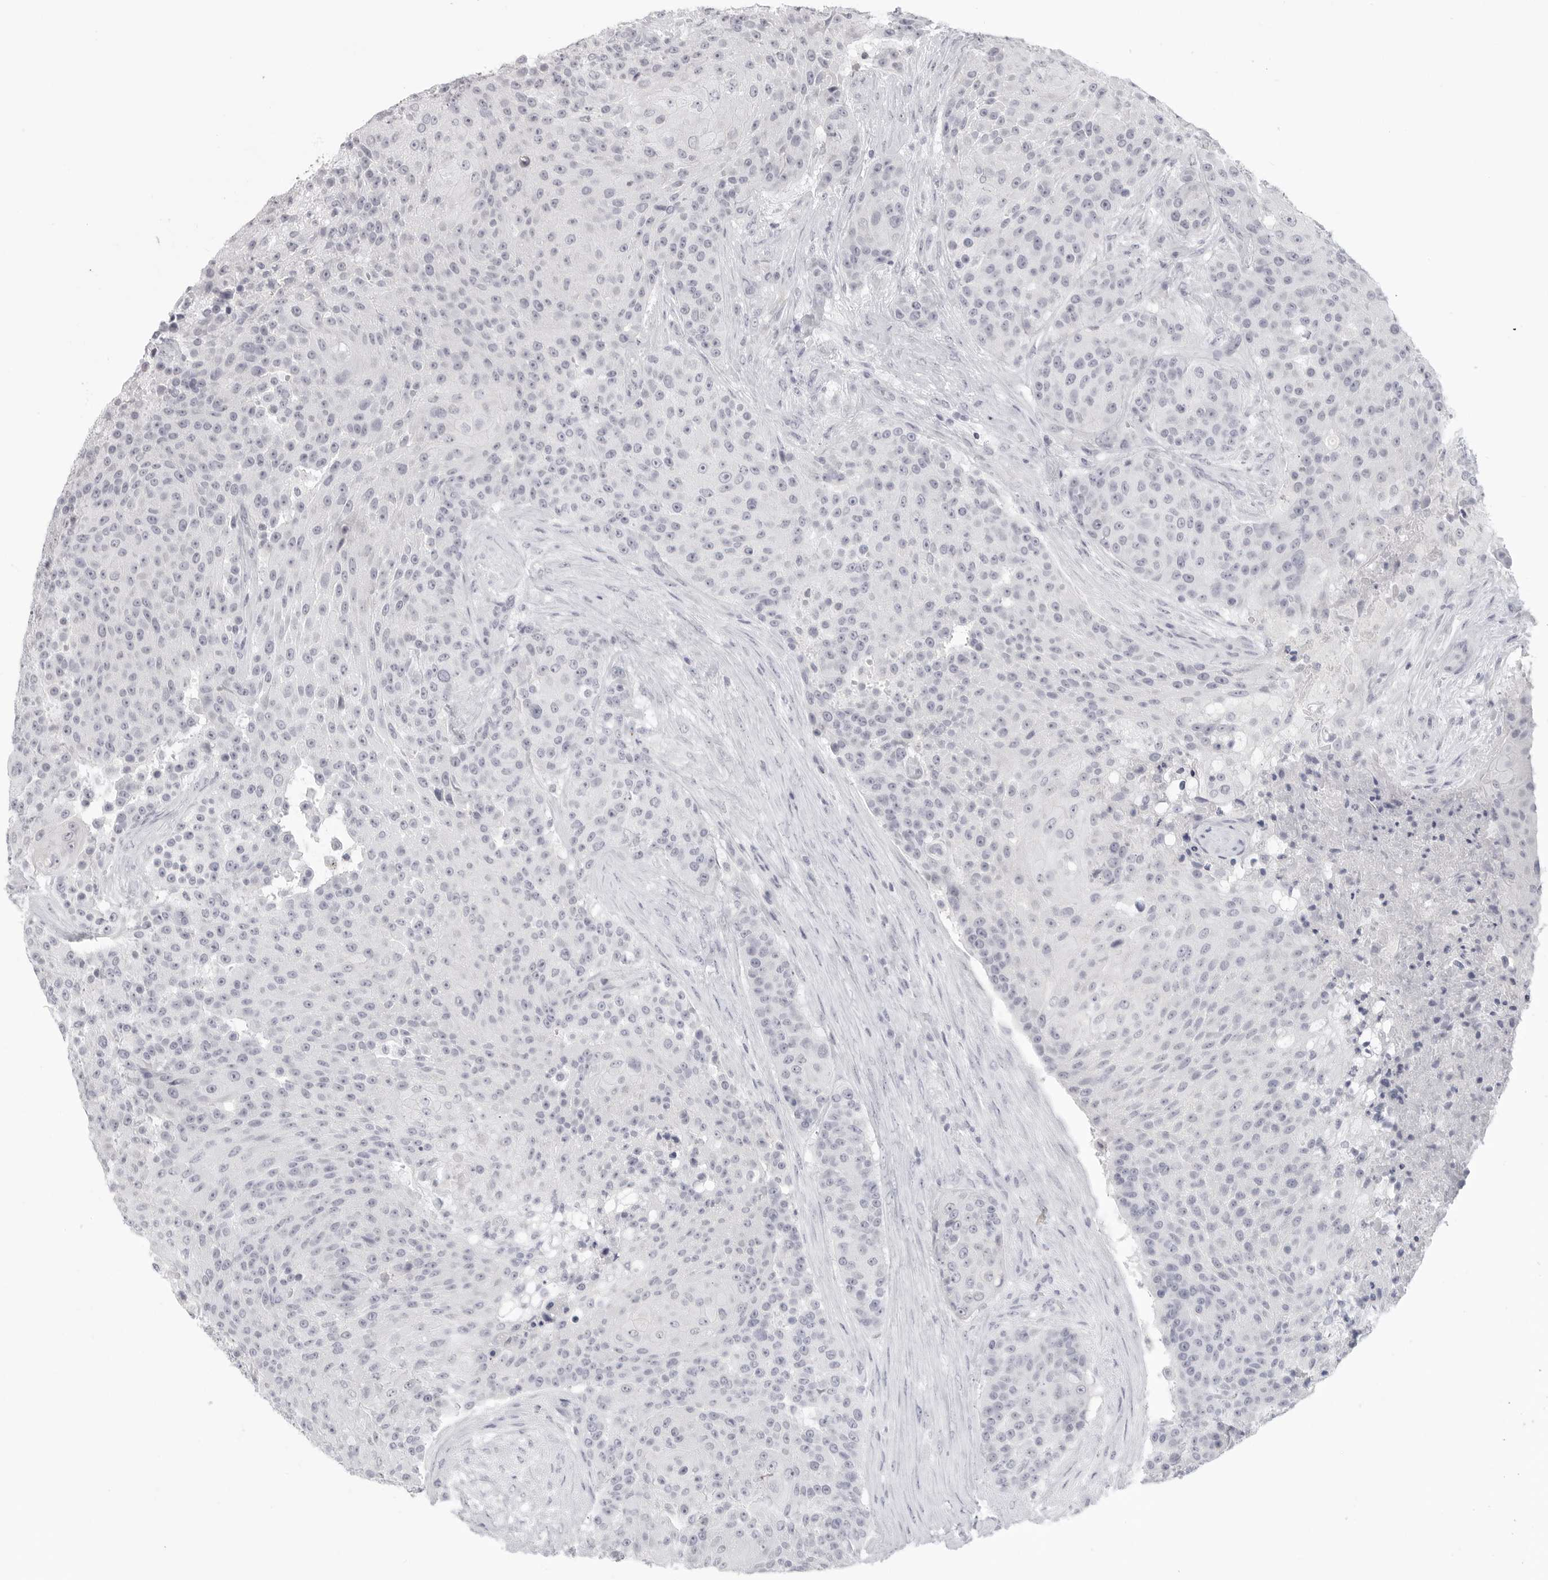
{"staining": {"intensity": "negative", "quantity": "none", "location": "none"}, "tissue": "urothelial cancer", "cell_type": "Tumor cells", "image_type": "cancer", "snomed": [{"axis": "morphology", "description": "Urothelial carcinoma, High grade"}, {"axis": "topography", "description": "Urinary bladder"}], "caption": "High-grade urothelial carcinoma stained for a protein using IHC shows no positivity tumor cells.", "gene": "HMGCS2", "patient": {"sex": "female", "age": 63}}